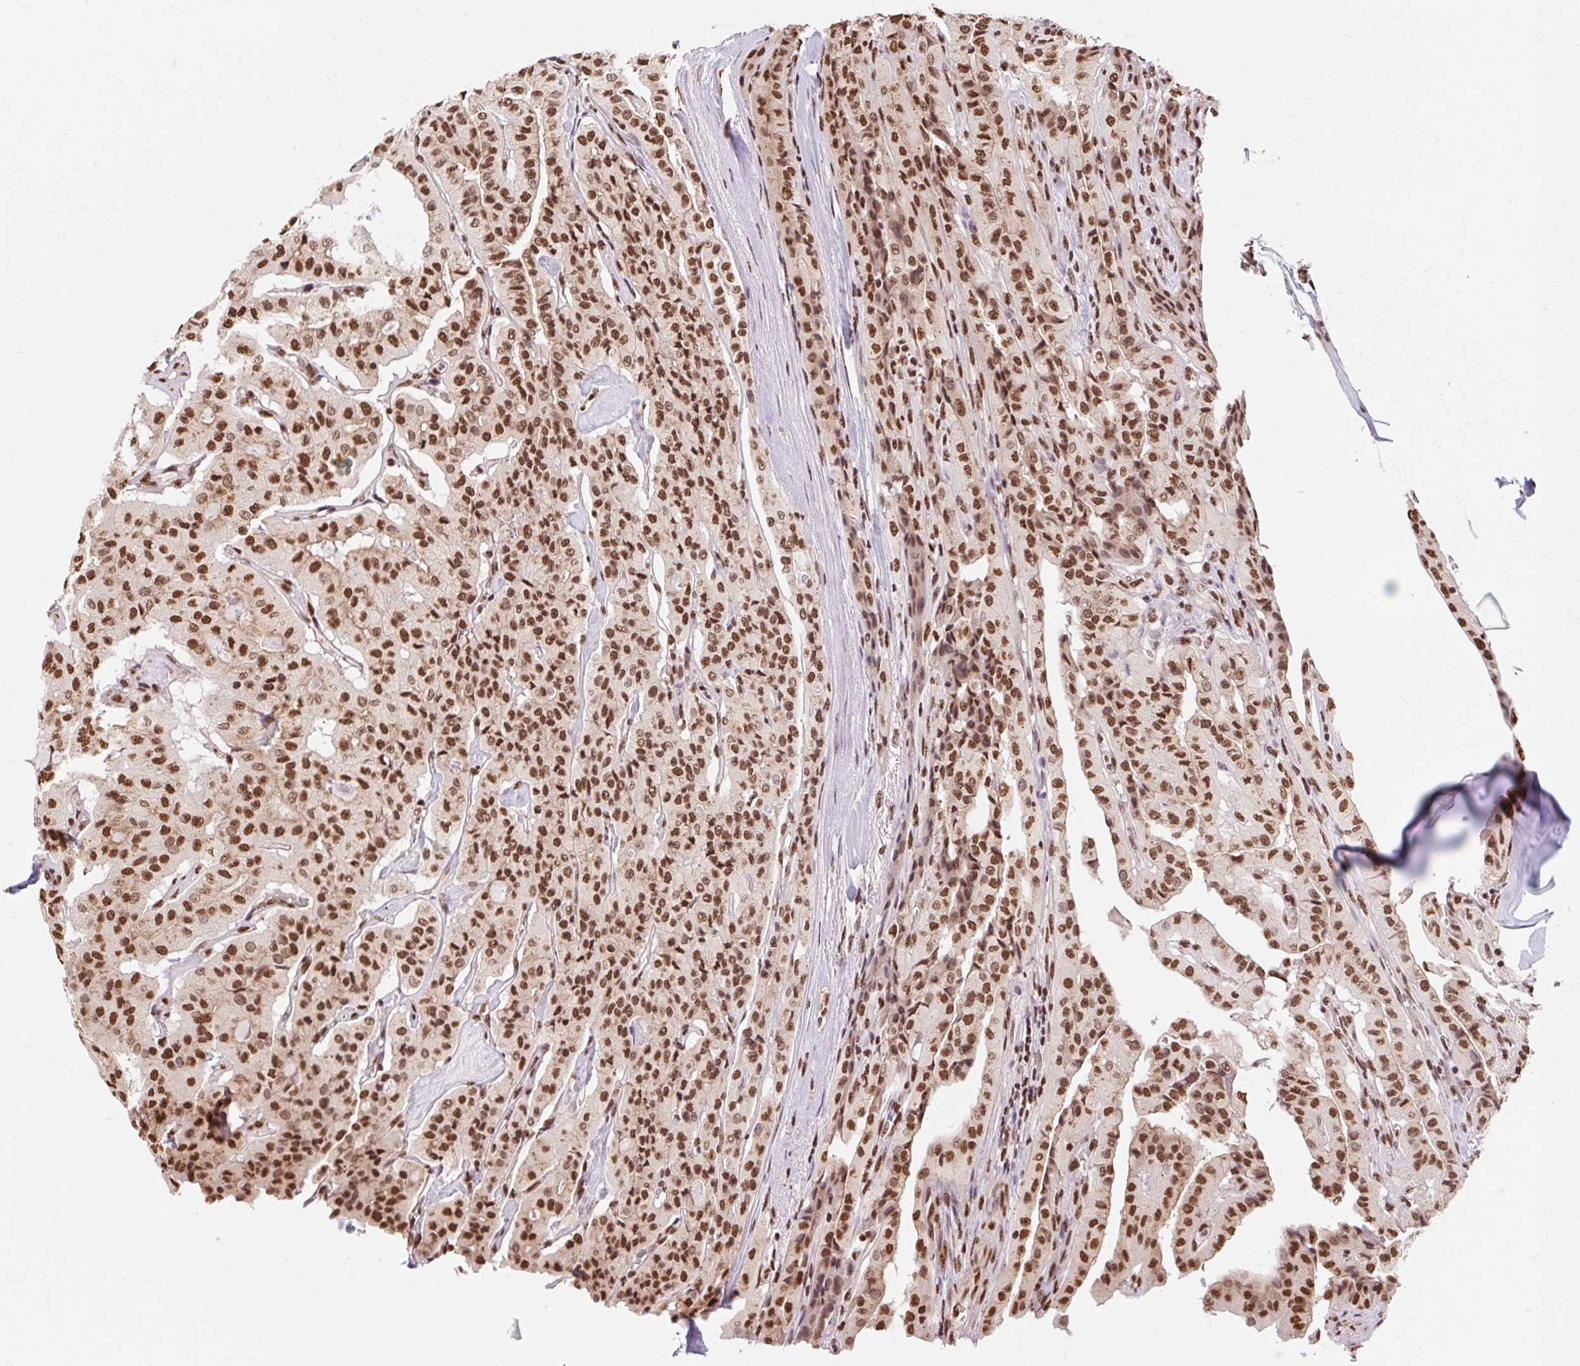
{"staining": {"intensity": "strong", "quantity": ">75%", "location": "nuclear"}, "tissue": "thyroid cancer", "cell_type": "Tumor cells", "image_type": "cancer", "snomed": [{"axis": "morphology", "description": "Papillary adenocarcinoma, NOS"}, {"axis": "topography", "description": "Thyroid gland"}], "caption": "About >75% of tumor cells in human thyroid cancer (papillary adenocarcinoma) display strong nuclear protein staining as visualized by brown immunohistochemical staining.", "gene": "BICRA", "patient": {"sex": "female", "age": 59}}